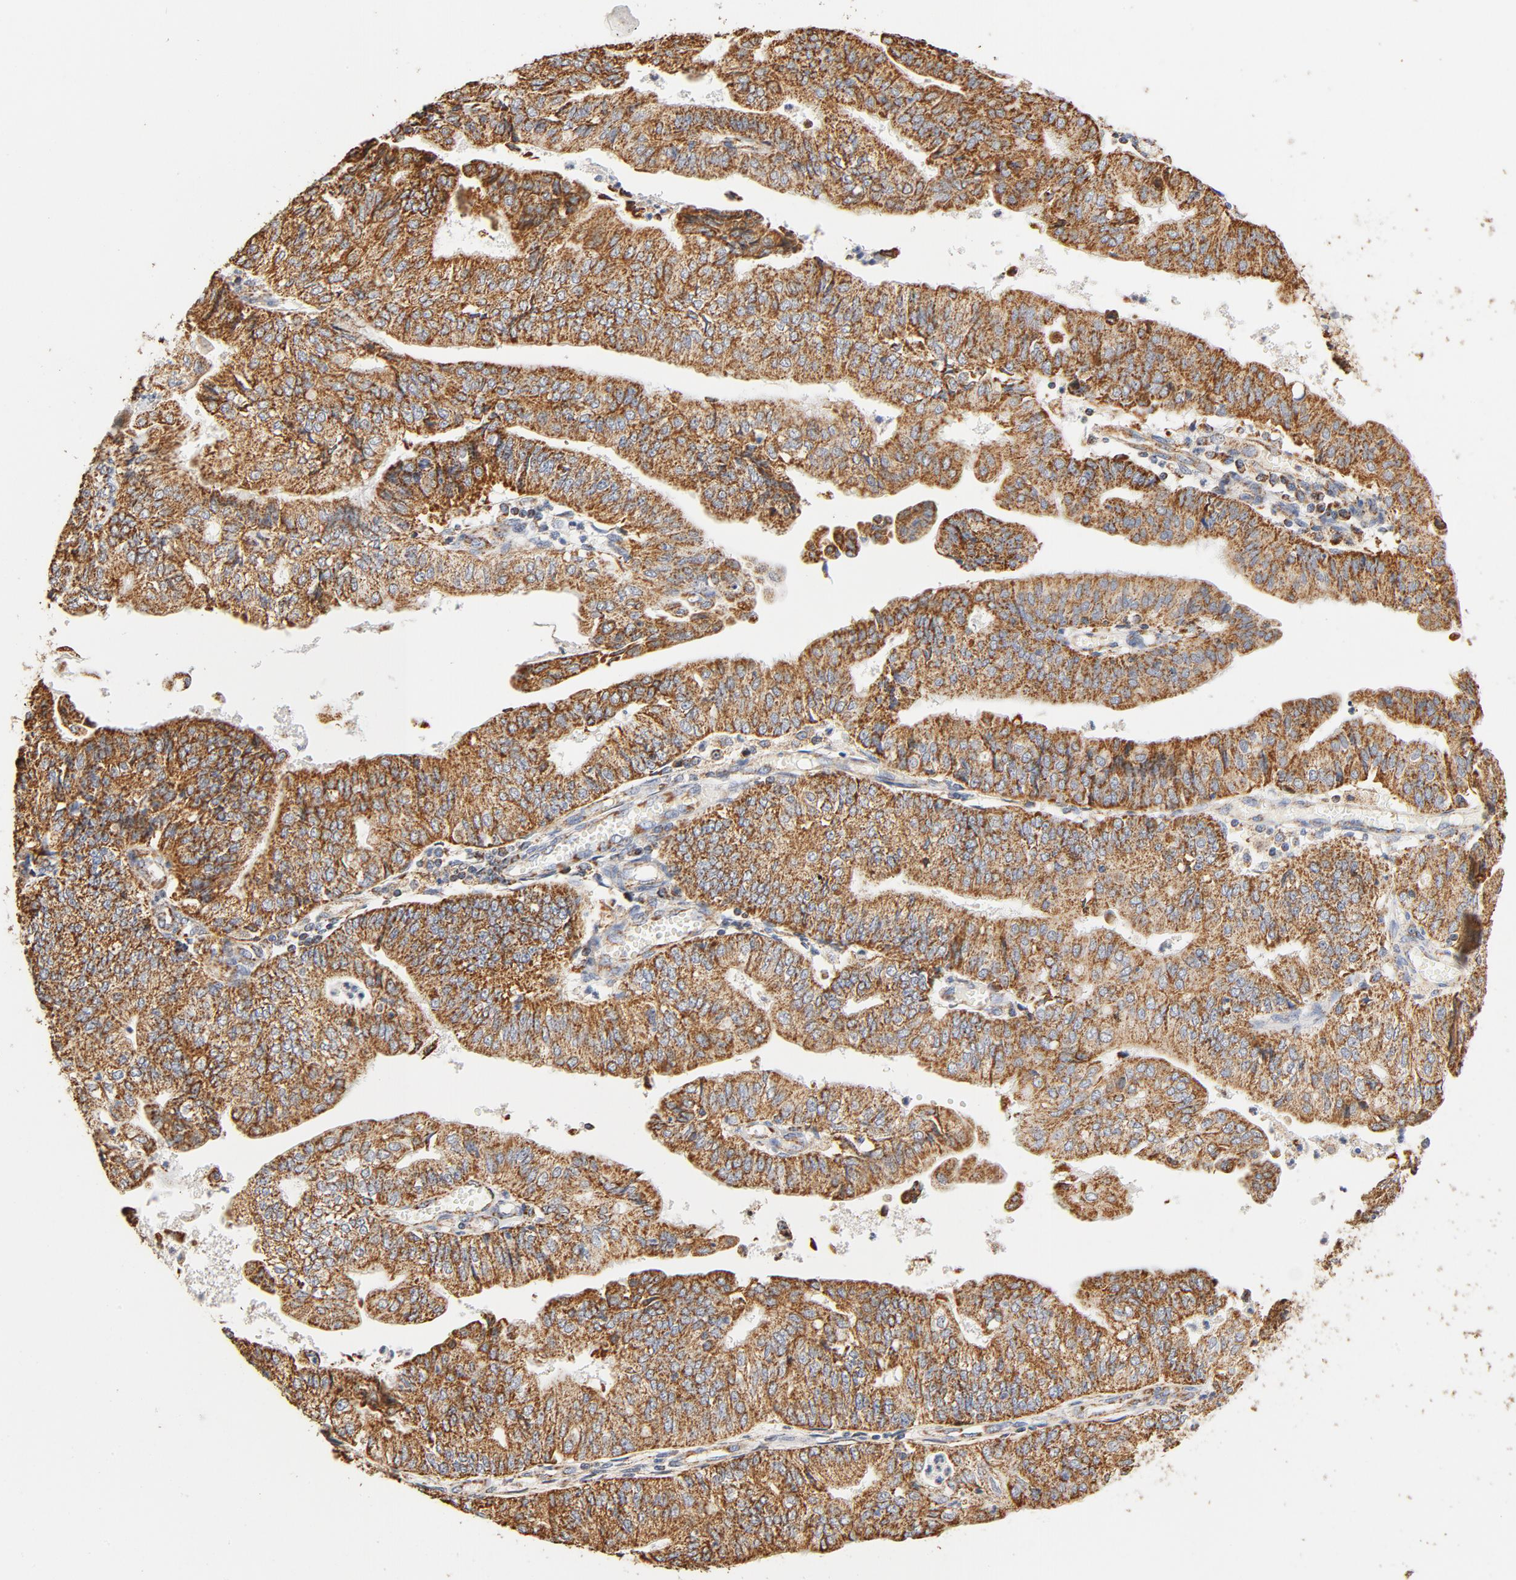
{"staining": {"intensity": "moderate", "quantity": ">75%", "location": "cytoplasmic/membranous"}, "tissue": "endometrial cancer", "cell_type": "Tumor cells", "image_type": "cancer", "snomed": [{"axis": "morphology", "description": "Adenocarcinoma, NOS"}, {"axis": "topography", "description": "Endometrium"}], "caption": "A high-resolution photomicrograph shows immunohistochemistry staining of endometrial cancer, which shows moderate cytoplasmic/membranous expression in about >75% of tumor cells.", "gene": "COX4I1", "patient": {"sex": "female", "age": 59}}